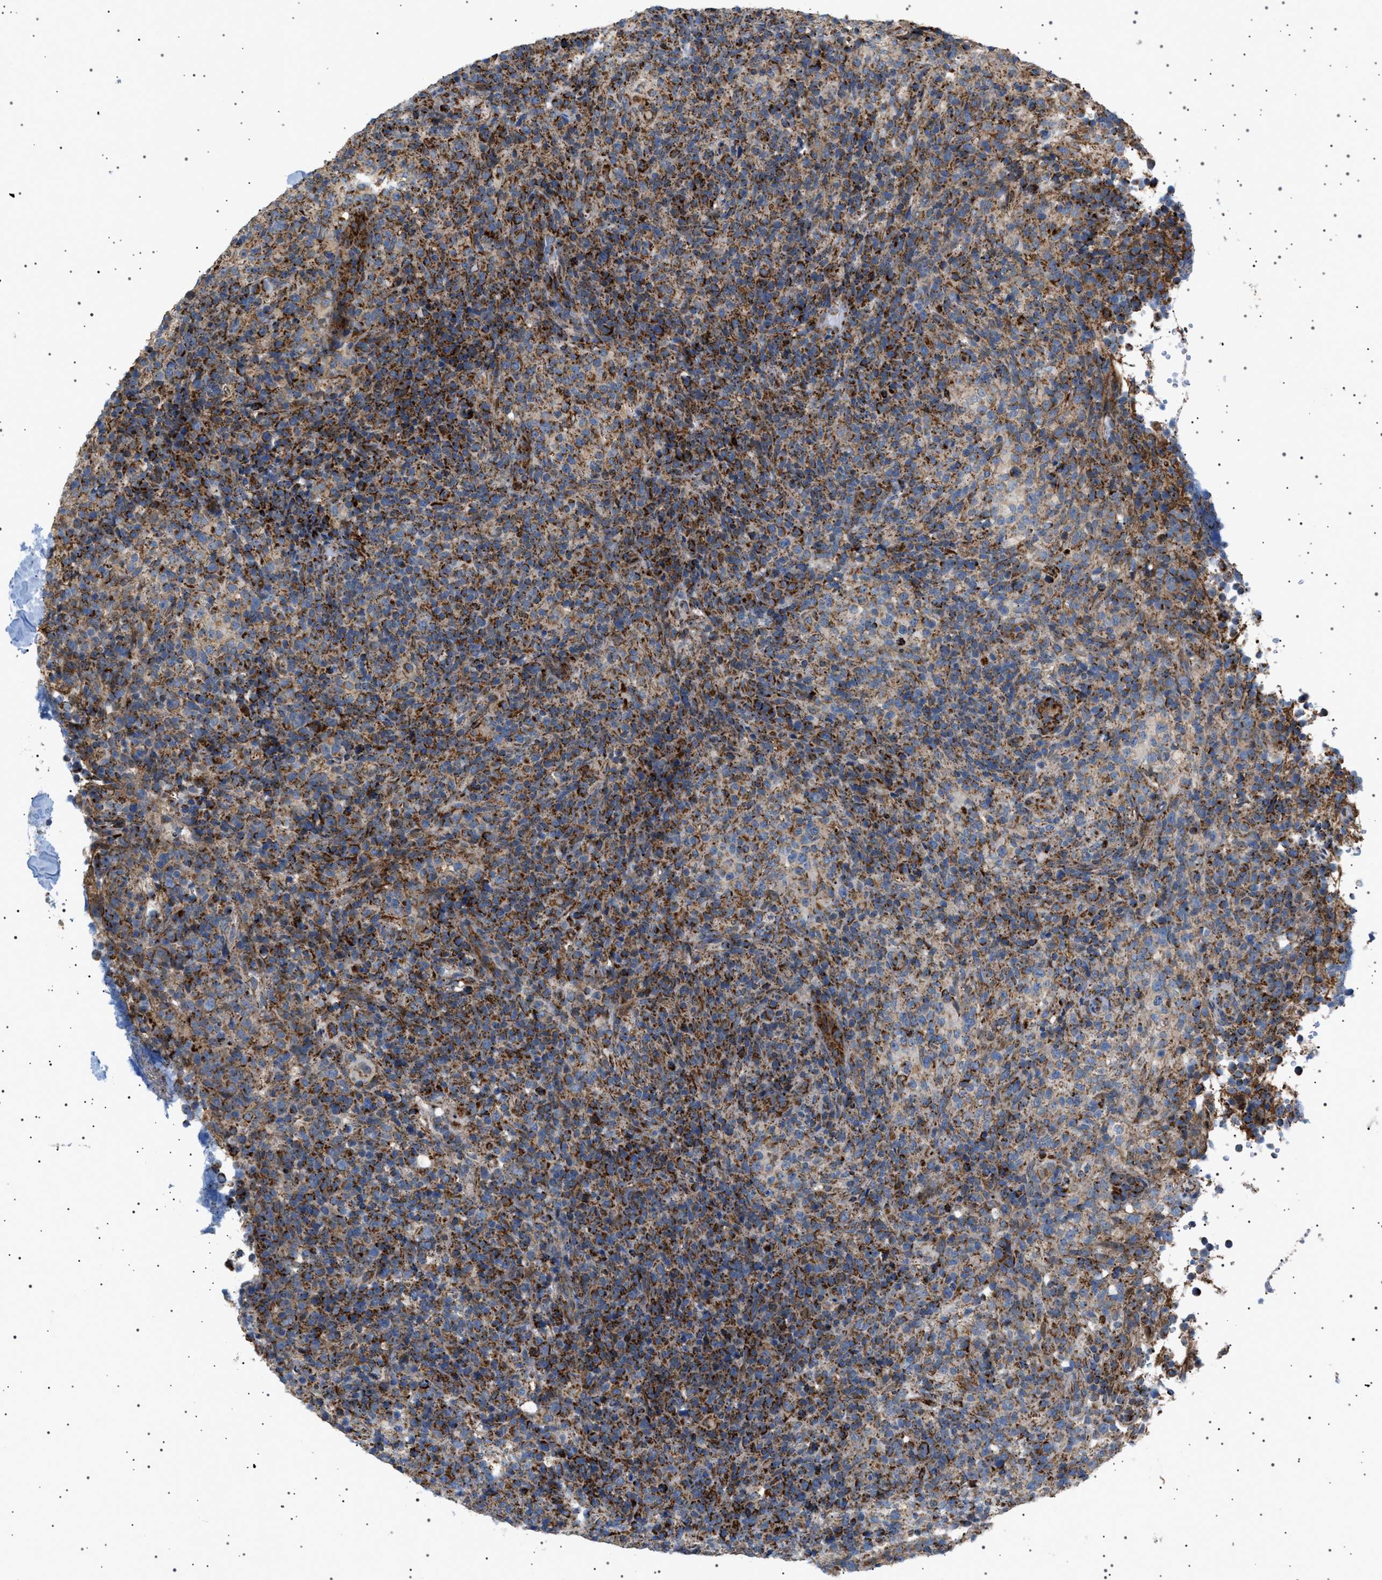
{"staining": {"intensity": "strong", "quantity": "25%-75%", "location": "cytoplasmic/membranous"}, "tissue": "lymphoma", "cell_type": "Tumor cells", "image_type": "cancer", "snomed": [{"axis": "morphology", "description": "Malignant lymphoma, non-Hodgkin's type, High grade"}, {"axis": "topography", "description": "Lymph node"}], "caption": "High-grade malignant lymphoma, non-Hodgkin's type stained for a protein (brown) displays strong cytoplasmic/membranous positive staining in about 25%-75% of tumor cells.", "gene": "UBXN8", "patient": {"sex": "female", "age": 76}}